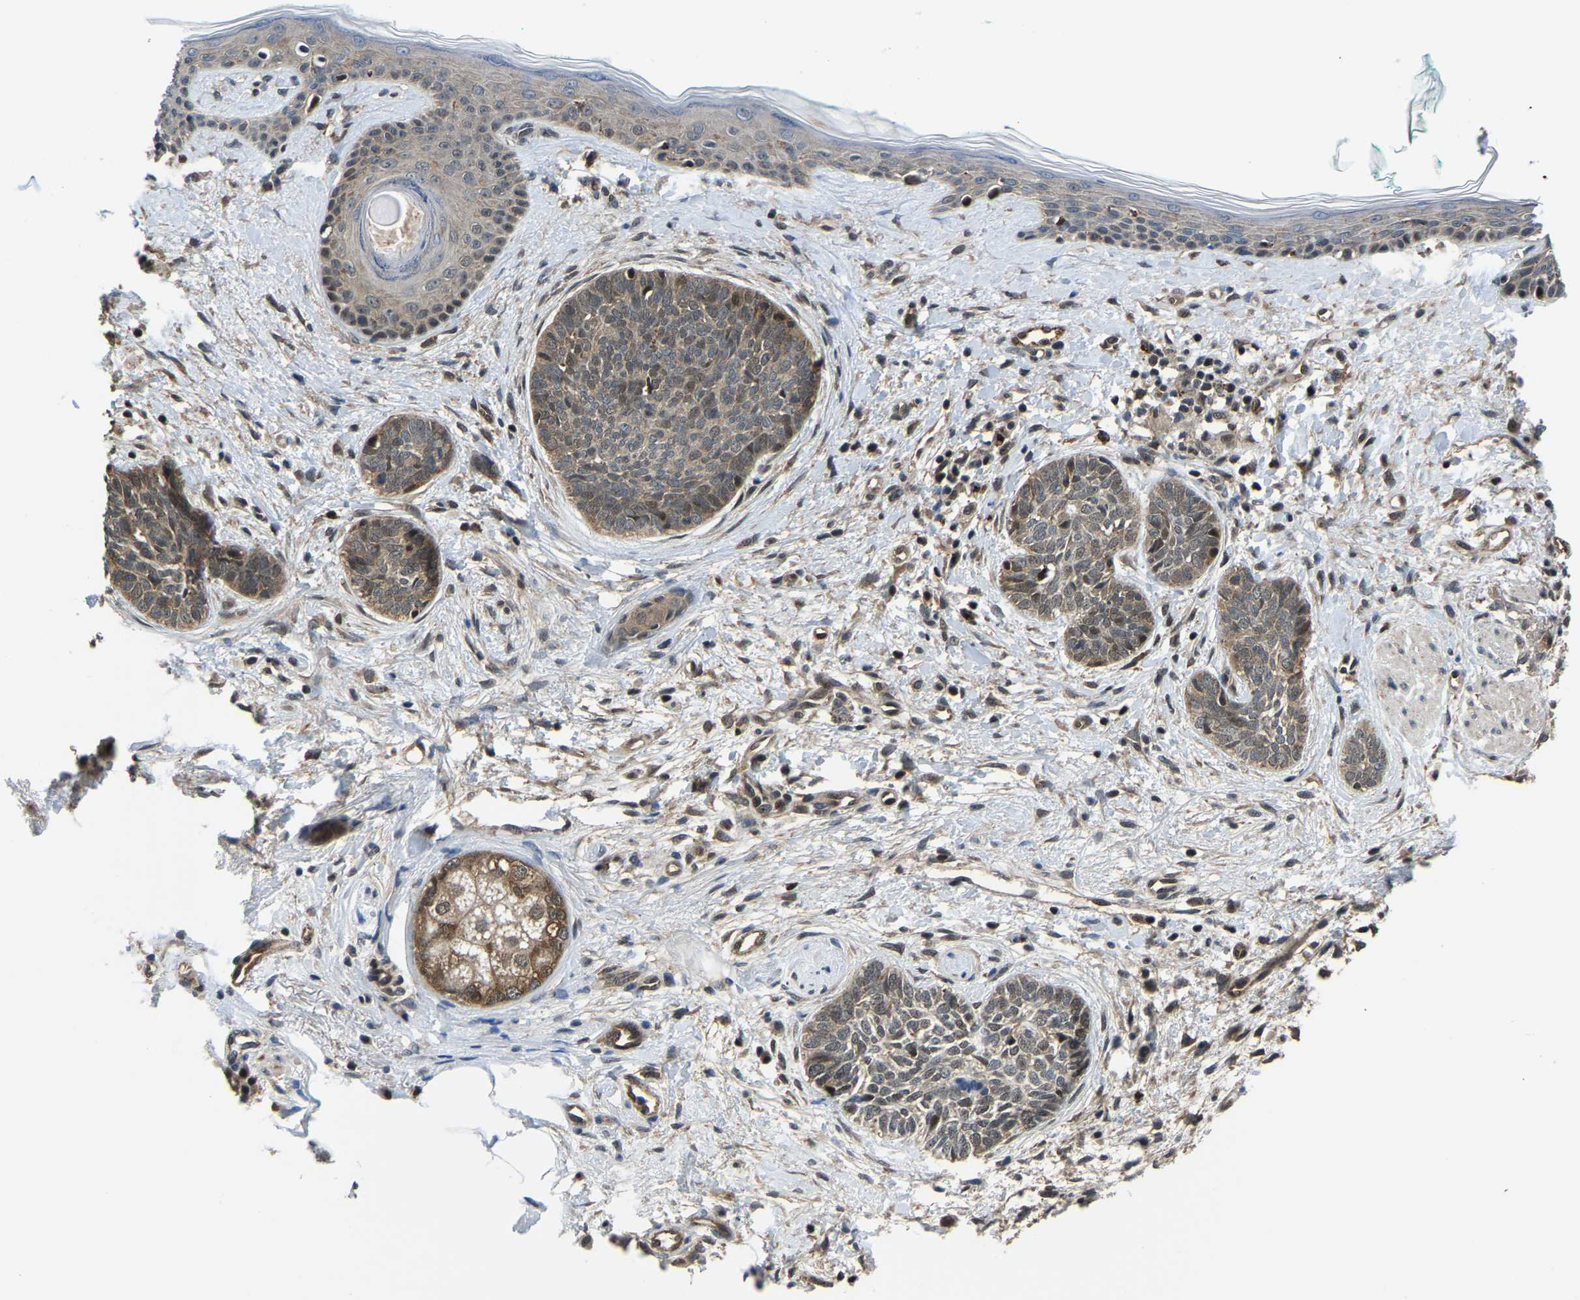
{"staining": {"intensity": "weak", "quantity": ">75%", "location": "cytoplasmic/membranous,nuclear"}, "tissue": "skin cancer", "cell_type": "Tumor cells", "image_type": "cancer", "snomed": [{"axis": "morphology", "description": "Basal cell carcinoma"}, {"axis": "topography", "description": "Skin"}], "caption": "Immunohistochemistry (IHC) histopathology image of neoplastic tissue: human skin cancer stained using IHC reveals low levels of weak protein expression localized specifically in the cytoplasmic/membranous and nuclear of tumor cells, appearing as a cytoplasmic/membranous and nuclear brown color.", "gene": "DFFA", "patient": {"sex": "female", "age": 84}}